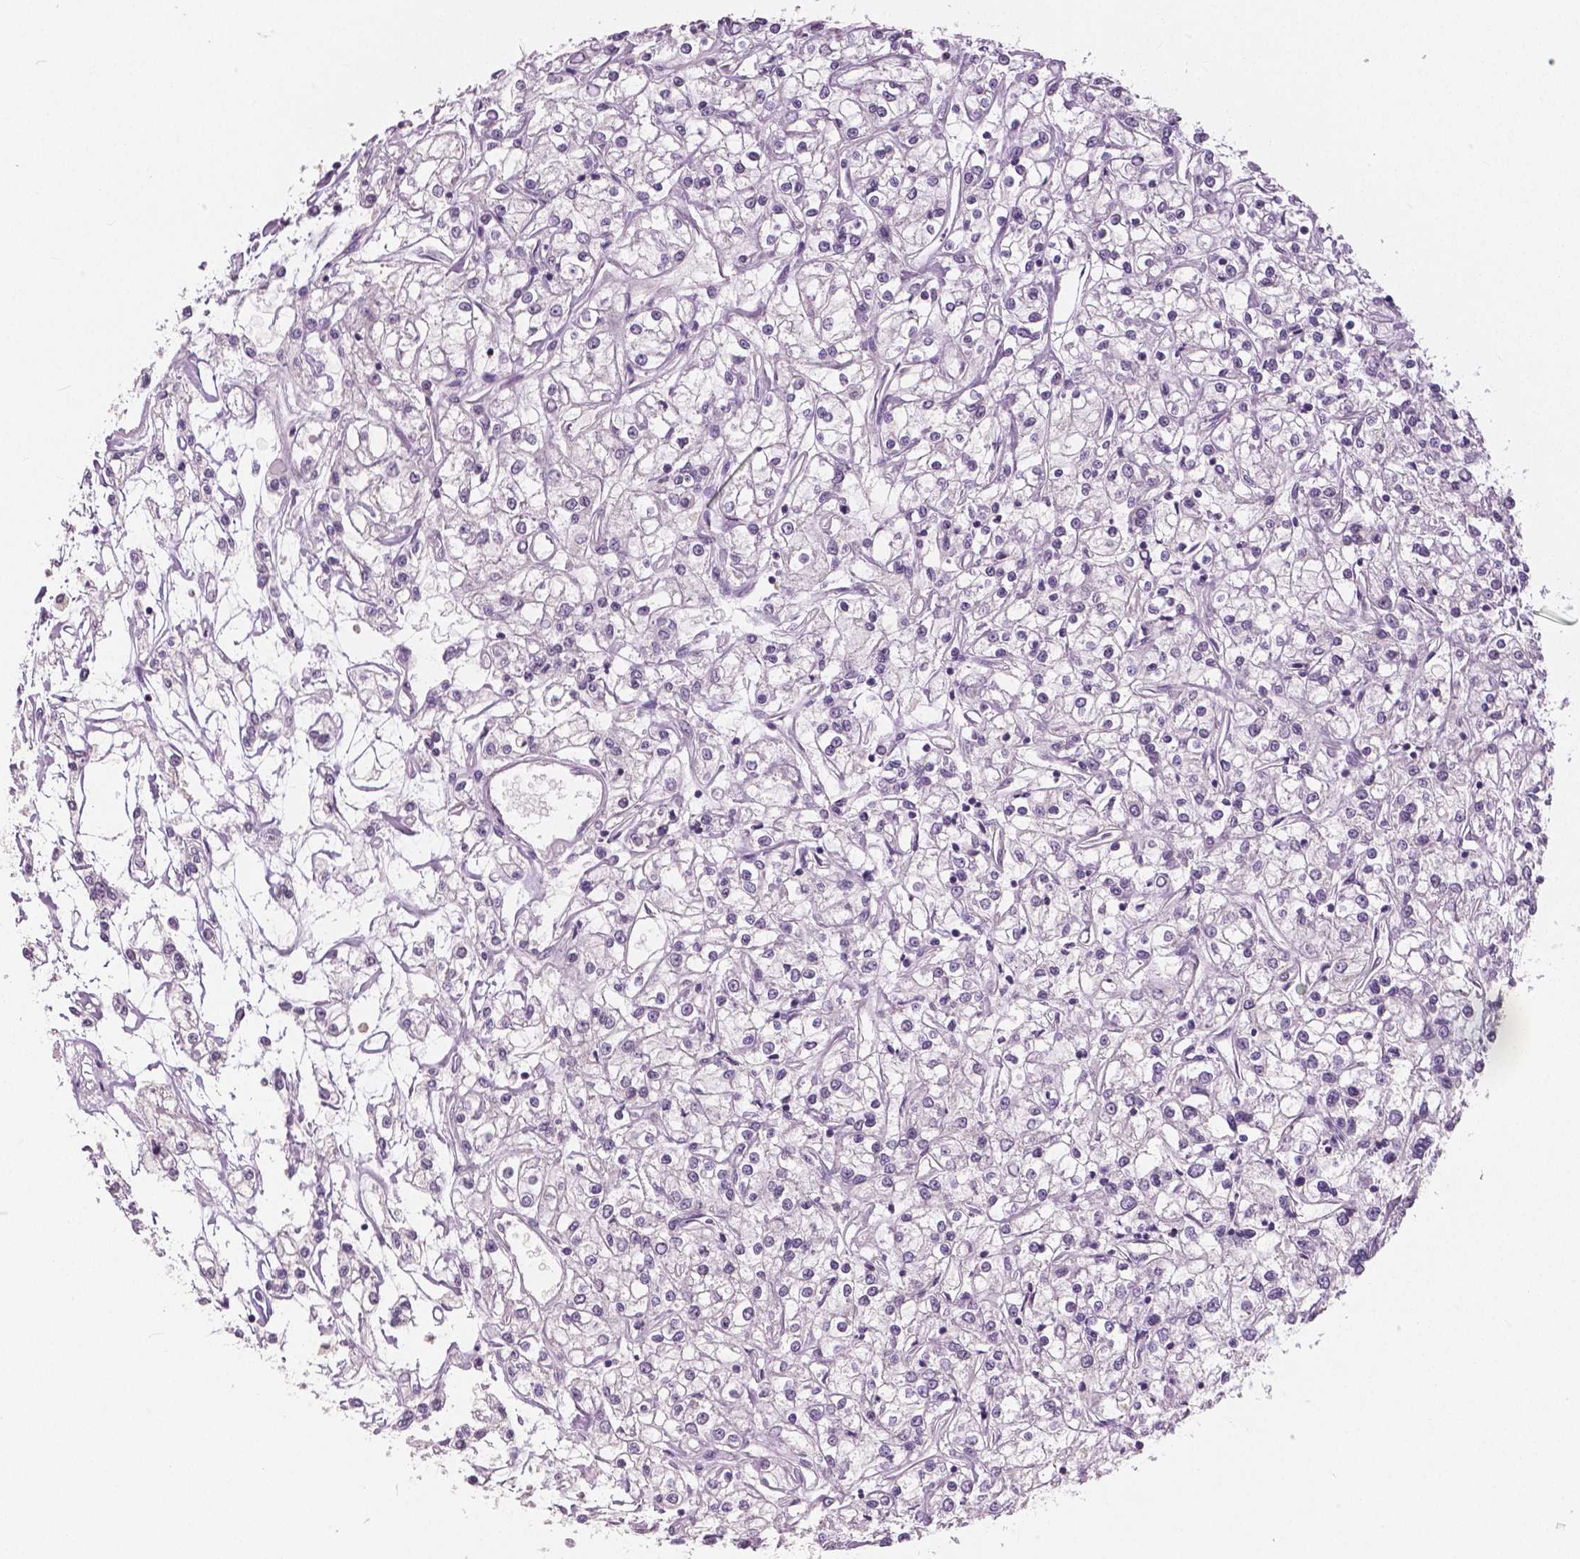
{"staining": {"intensity": "negative", "quantity": "none", "location": "none"}, "tissue": "renal cancer", "cell_type": "Tumor cells", "image_type": "cancer", "snomed": [{"axis": "morphology", "description": "Adenocarcinoma, NOS"}, {"axis": "topography", "description": "Kidney"}], "caption": "Immunohistochemistry histopathology image of renal cancer stained for a protein (brown), which reveals no expression in tumor cells. (DAB immunohistochemistry (IHC) with hematoxylin counter stain).", "gene": "NECAB1", "patient": {"sex": "female", "age": 59}}